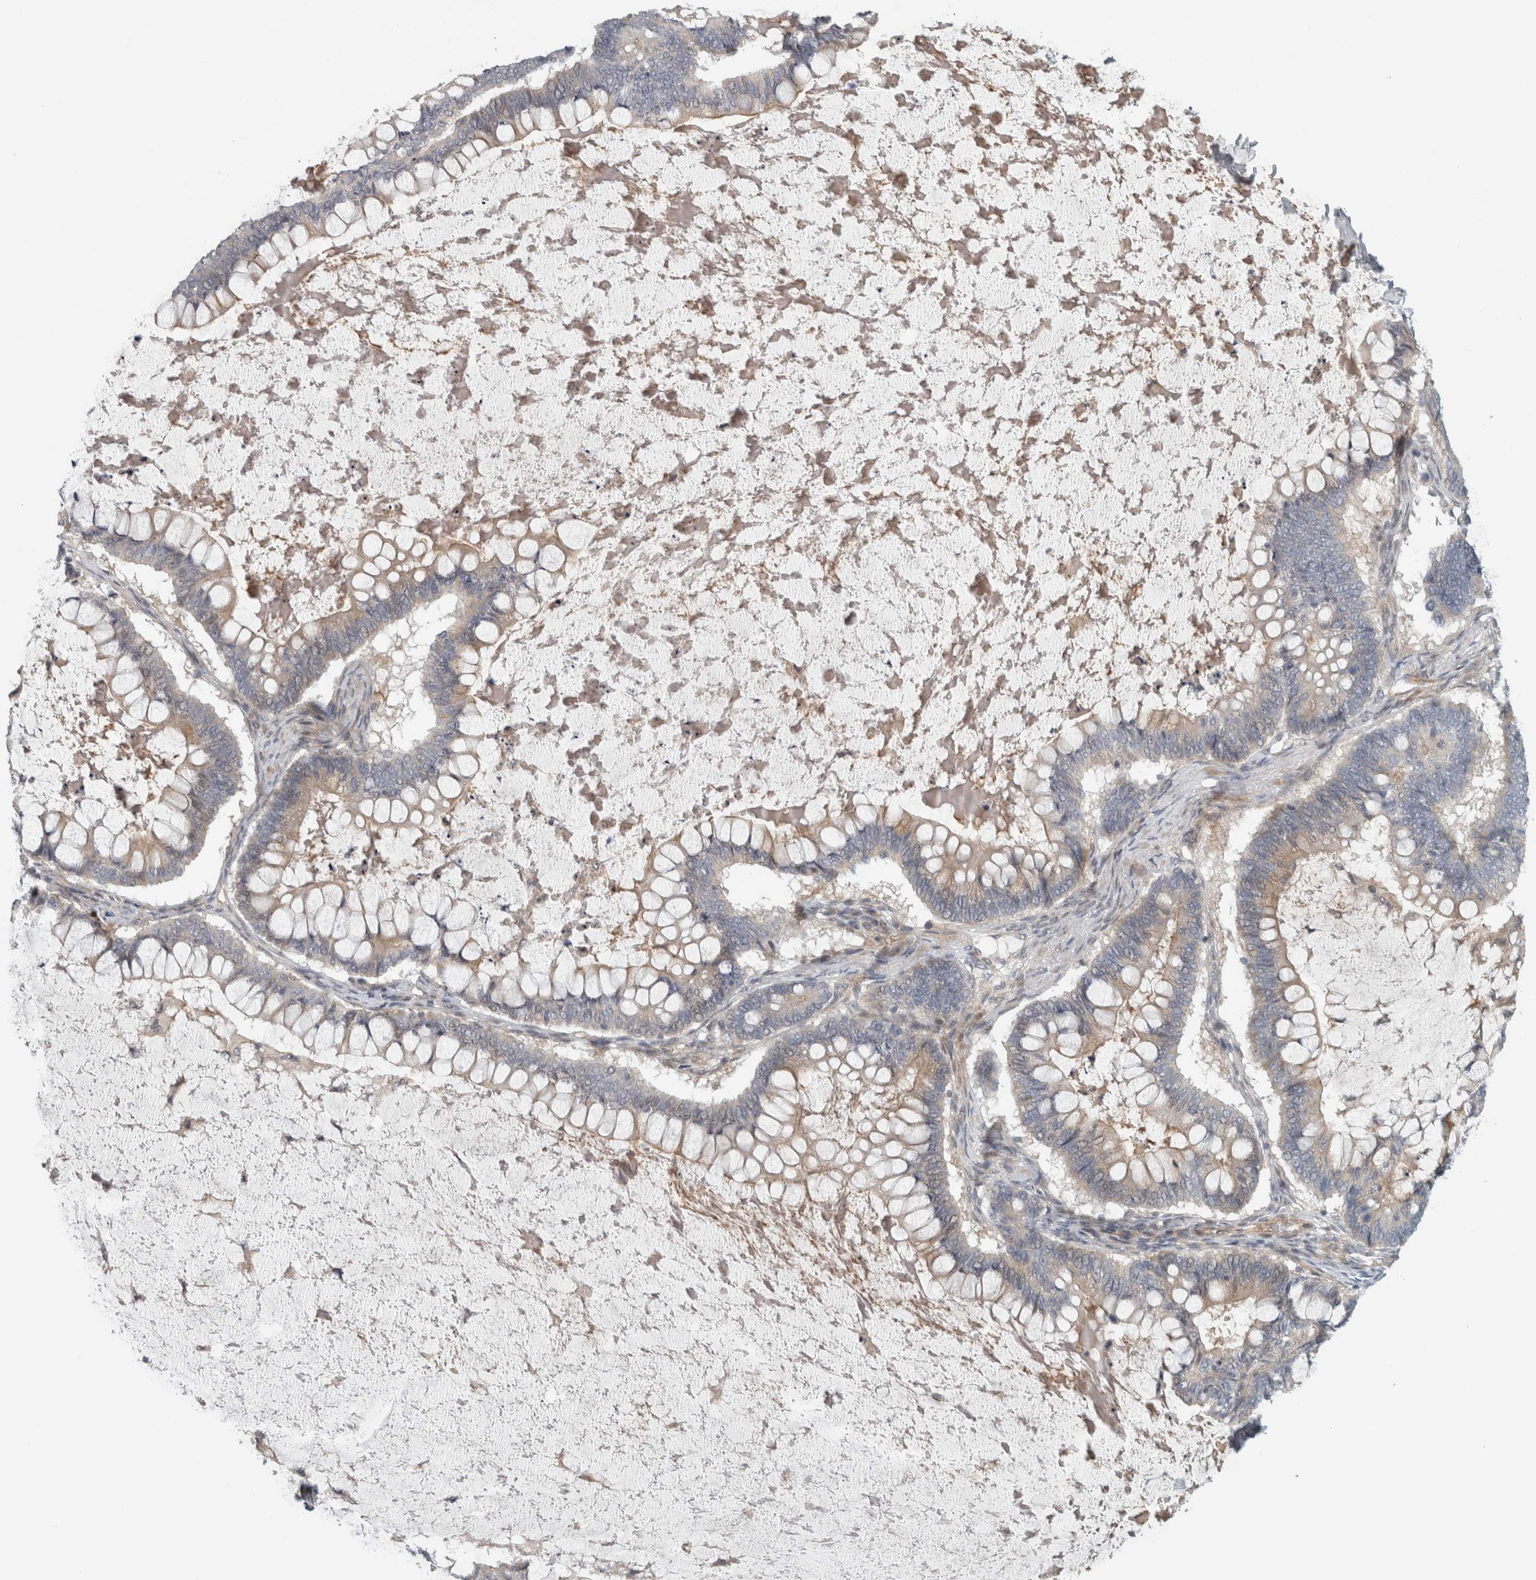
{"staining": {"intensity": "weak", "quantity": "<25%", "location": "cytoplasmic/membranous"}, "tissue": "ovarian cancer", "cell_type": "Tumor cells", "image_type": "cancer", "snomed": [{"axis": "morphology", "description": "Cystadenocarcinoma, mucinous, NOS"}, {"axis": "topography", "description": "Ovary"}], "caption": "There is no significant expression in tumor cells of mucinous cystadenocarcinoma (ovarian). The staining is performed using DAB brown chromogen with nuclei counter-stained in using hematoxylin.", "gene": "ZNF804B", "patient": {"sex": "female", "age": 61}}